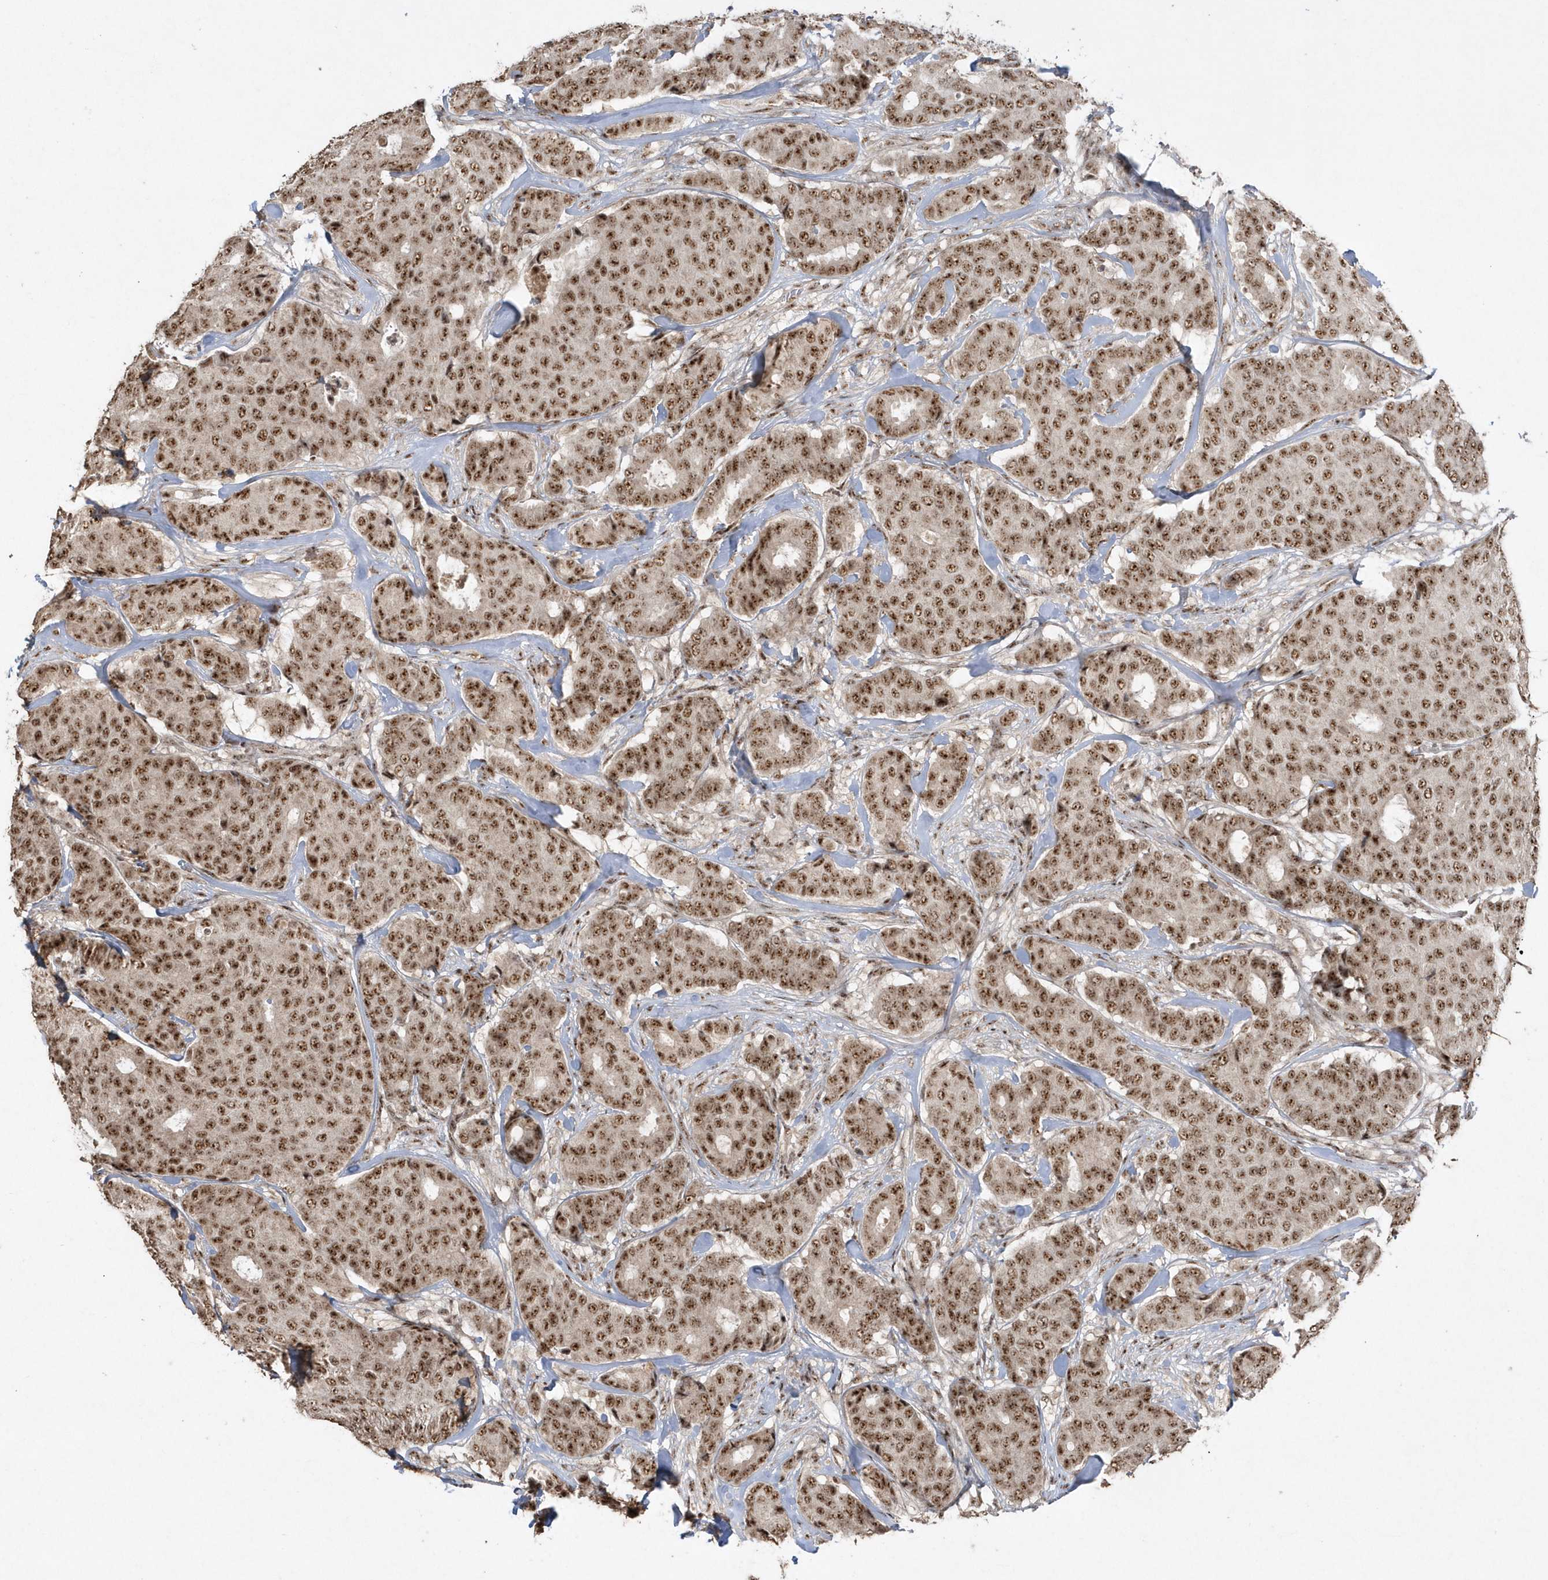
{"staining": {"intensity": "strong", "quantity": ">75%", "location": "nuclear"}, "tissue": "breast cancer", "cell_type": "Tumor cells", "image_type": "cancer", "snomed": [{"axis": "morphology", "description": "Duct carcinoma"}, {"axis": "topography", "description": "Breast"}], "caption": "This photomicrograph reveals immunohistochemistry staining of breast cancer (invasive ductal carcinoma), with high strong nuclear positivity in about >75% of tumor cells.", "gene": "POLR3B", "patient": {"sex": "female", "age": 75}}